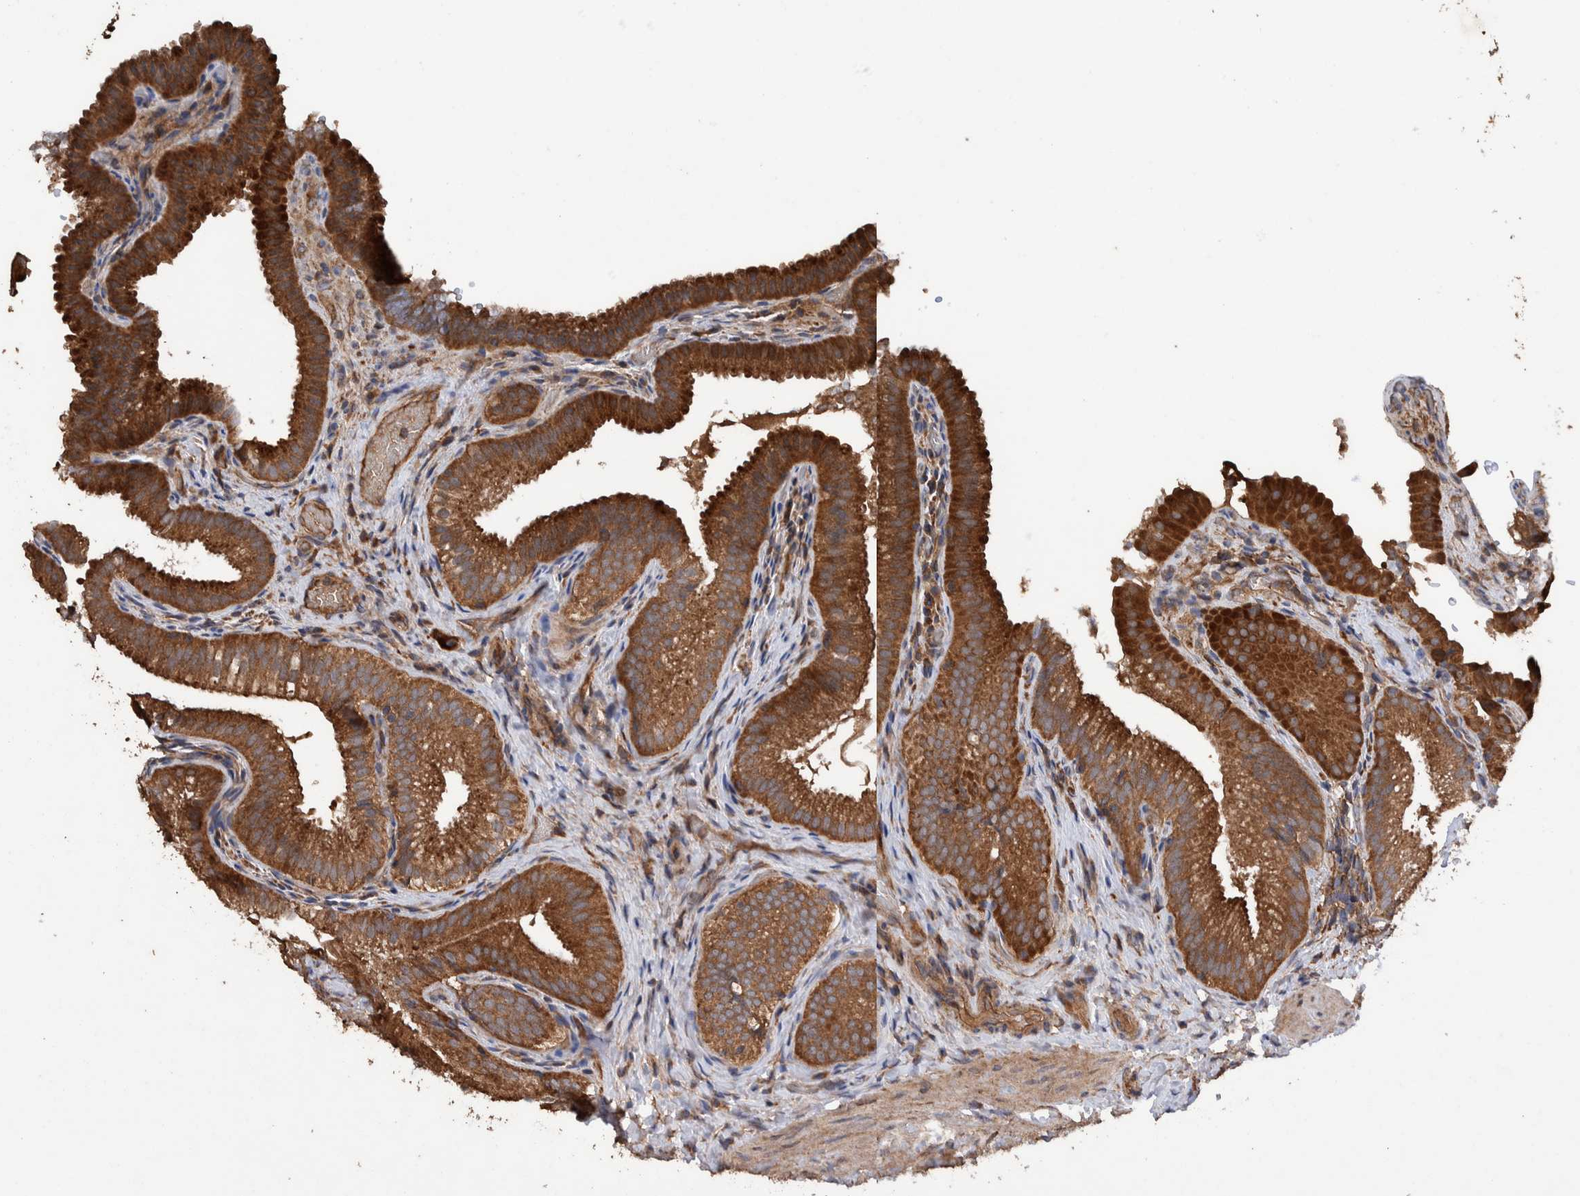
{"staining": {"intensity": "strong", "quantity": ">75%", "location": "cytoplasmic/membranous"}, "tissue": "gallbladder", "cell_type": "Glandular cells", "image_type": "normal", "snomed": [{"axis": "morphology", "description": "Normal tissue, NOS"}, {"axis": "topography", "description": "Gallbladder"}], "caption": "Approximately >75% of glandular cells in unremarkable gallbladder reveal strong cytoplasmic/membranous protein staining as visualized by brown immunohistochemical staining.", "gene": "ENSG00000251537", "patient": {"sex": "female", "age": 30}}